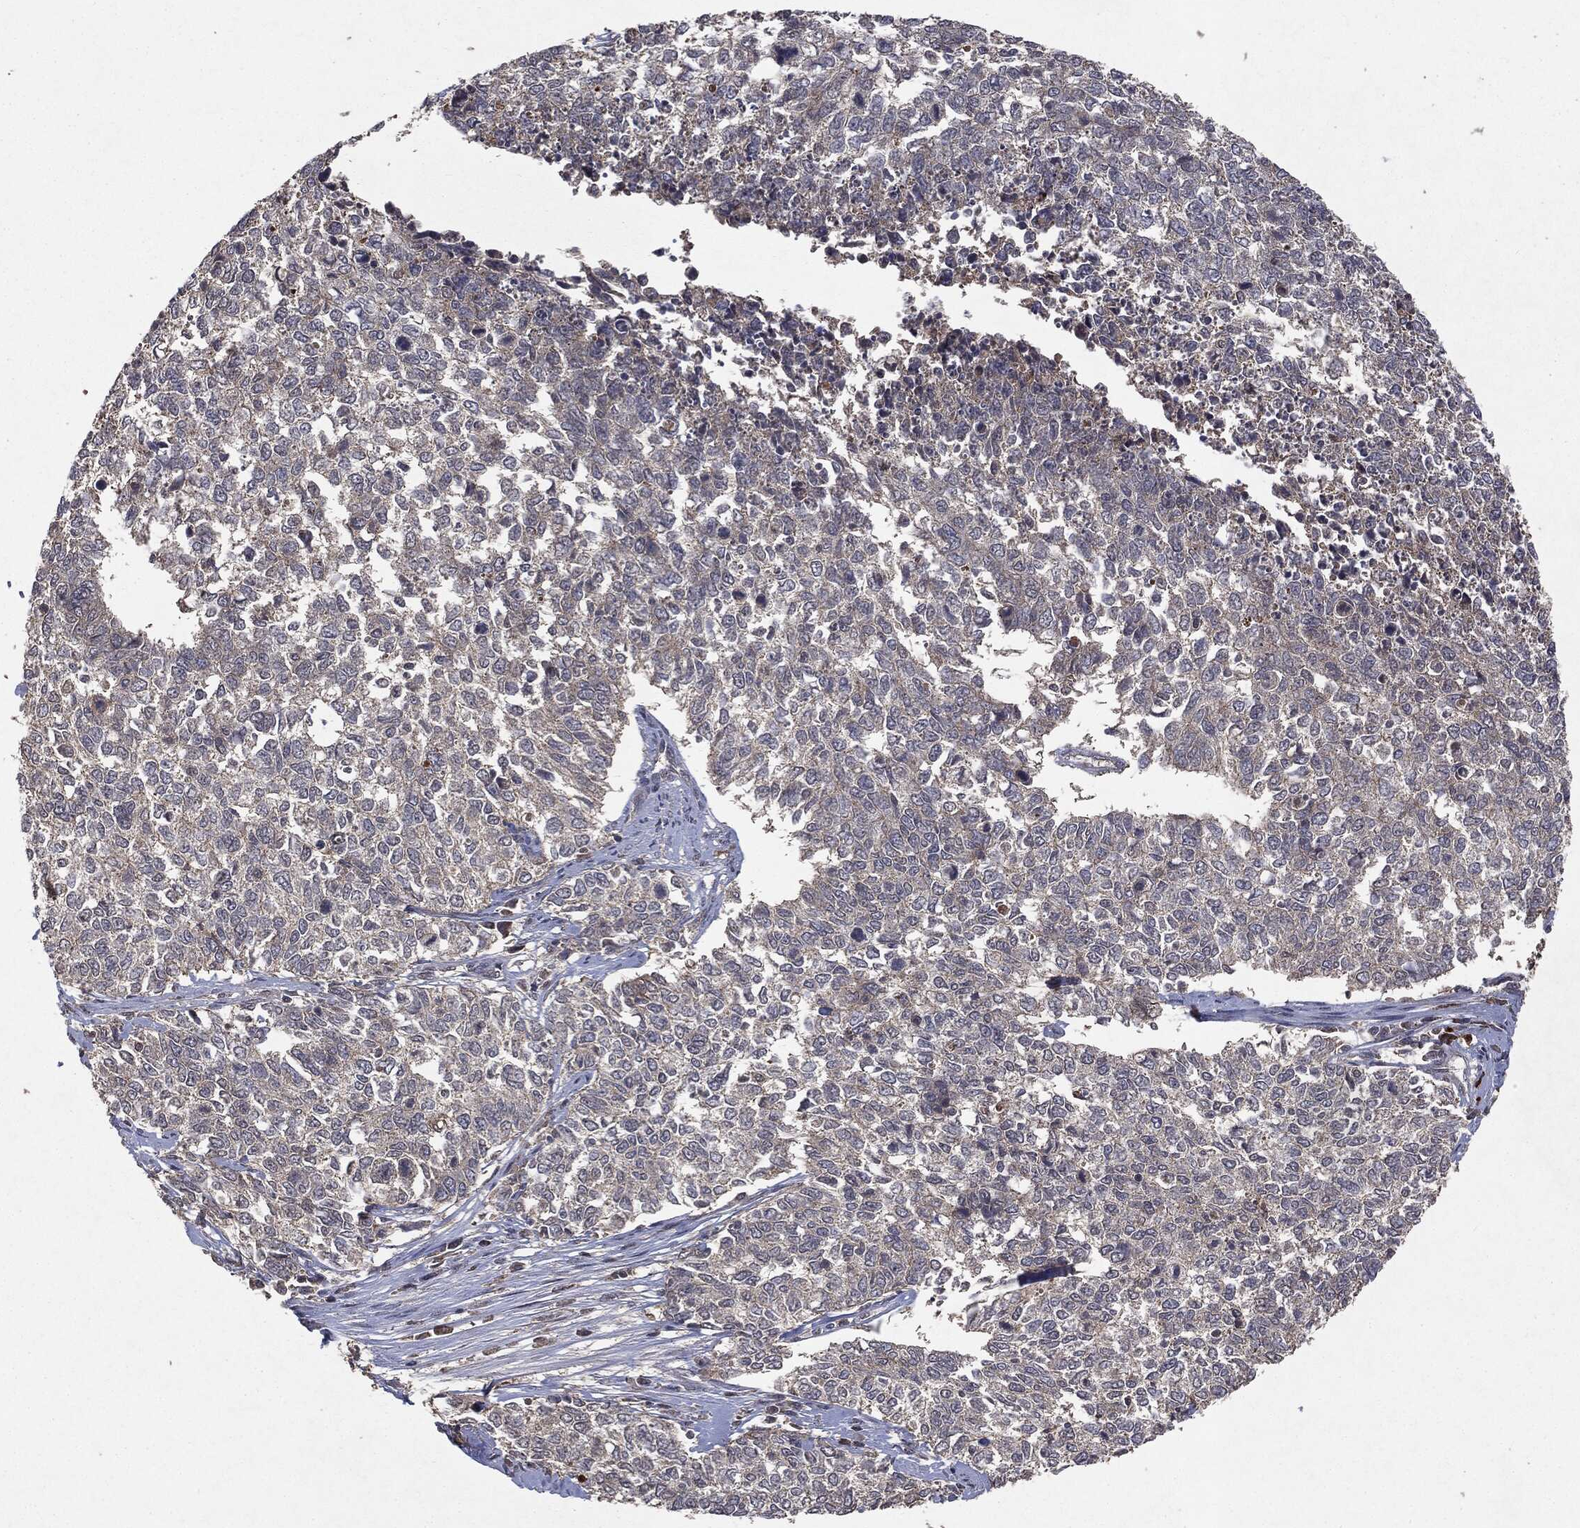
{"staining": {"intensity": "negative", "quantity": "none", "location": "none"}, "tissue": "cervical cancer", "cell_type": "Tumor cells", "image_type": "cancer", "snomed": [{"axis": "morphology", "description": "Adenocarcinoma, NOS"}, {"axis": "topography", "description": "Cervix"}], "caption": "This is an IHC micrograph of human adenocarcinoma (cervical). There is no positivity in tumor cells.", "gene": "MTOR", "patient": {"sex": "female", "age": 63}}